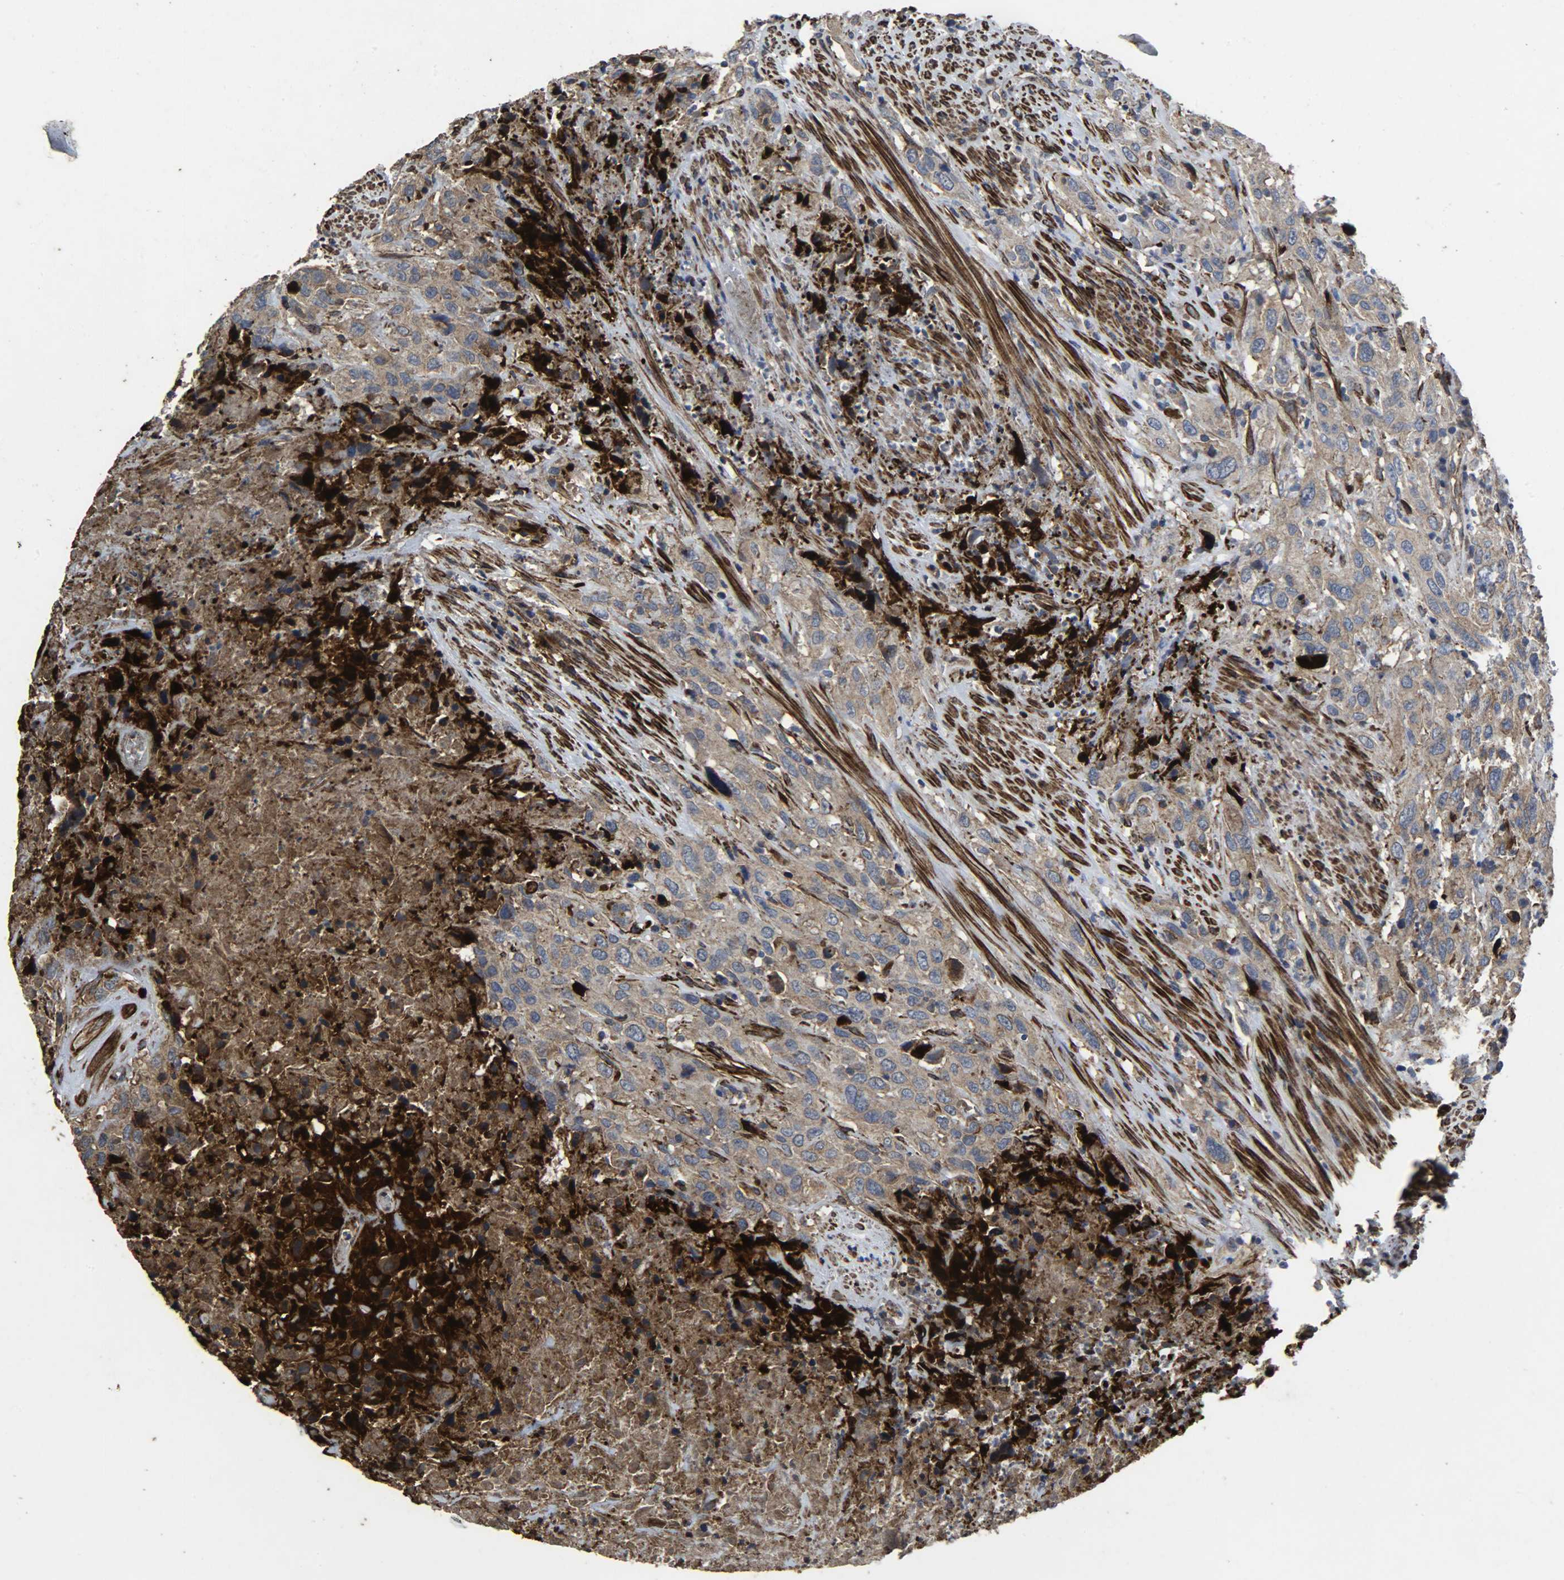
{"staining": {"intensity": "weak", "quantity": ">75%", "location": "cytoplasmic/membranous"}, "tissue": "urothelial cancer", "cell_type": "Tumor cells", "image_type": "cancer", "snomed": [{"axis": "morphology", "description": "Urothelial carcinoma, High grade"}, {"axis": "topography", "description": "Urinary bladder"}], "caption": "A brown stain shows weak cytoplasmic/membranous expression of a protein in urothelial cancer tumor cells.", "gene": "TPM4", "patient": {"sex": "male", "age": 61}}